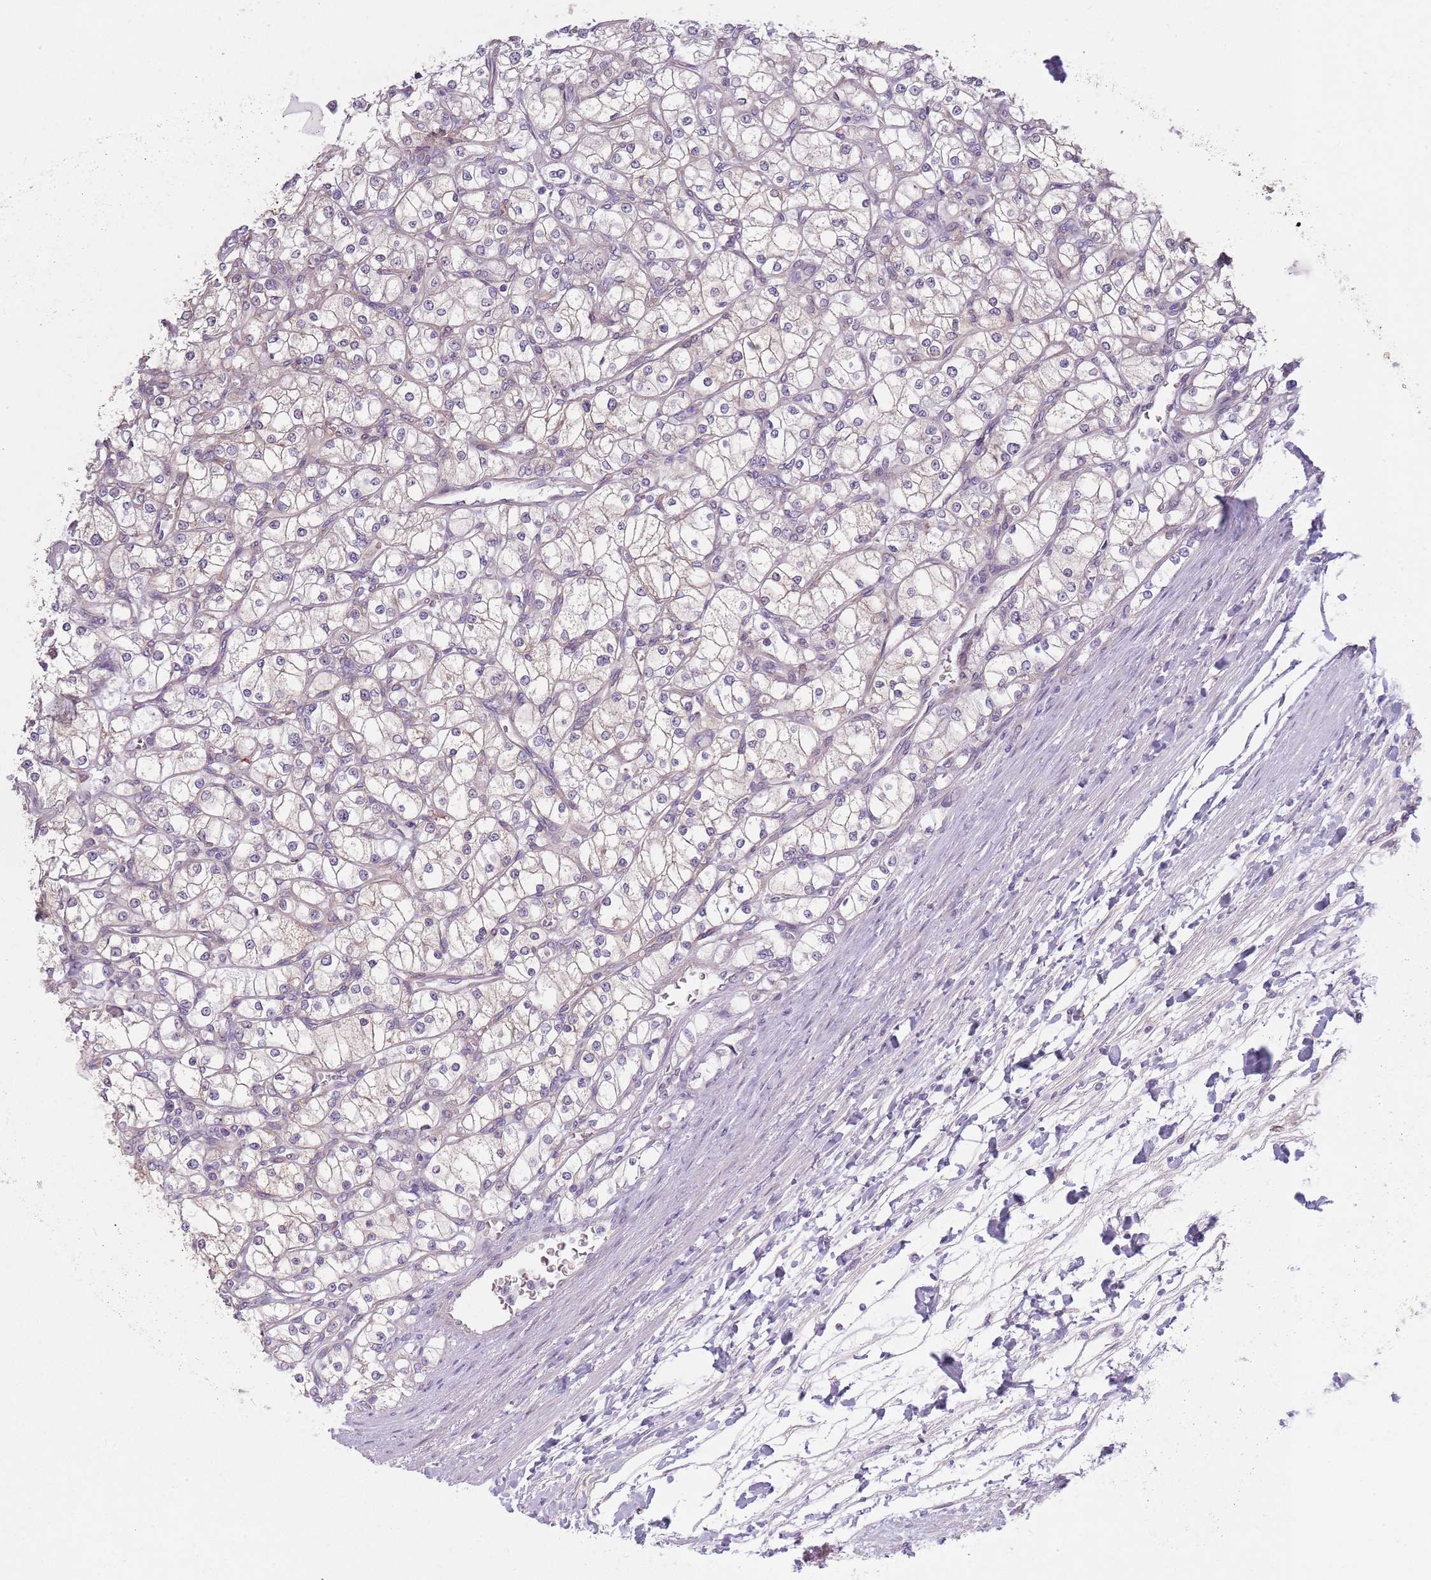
{"staining": {"intensity": "negative", "quantity": "none", "location": "none"}, "tissue": "renal cancer", "cell_type": "Tumor cells", "image_type": "cancer", "snomed": [{"axis": "morphology", "description": "Adenocarcinoma, NOS"}, {"axis": "topography", "description": "Kidney"}], "caption": "Immunohistochemistry photomicrograph of neoplastic tissue: human renal cancer (adenocarcinoma) stained with DAB reveals no significant protein expression in tumor cells. Nuclei are stained in blue.", "gene": "COQ5", "patient": {"sex": "male", "age": 80}}